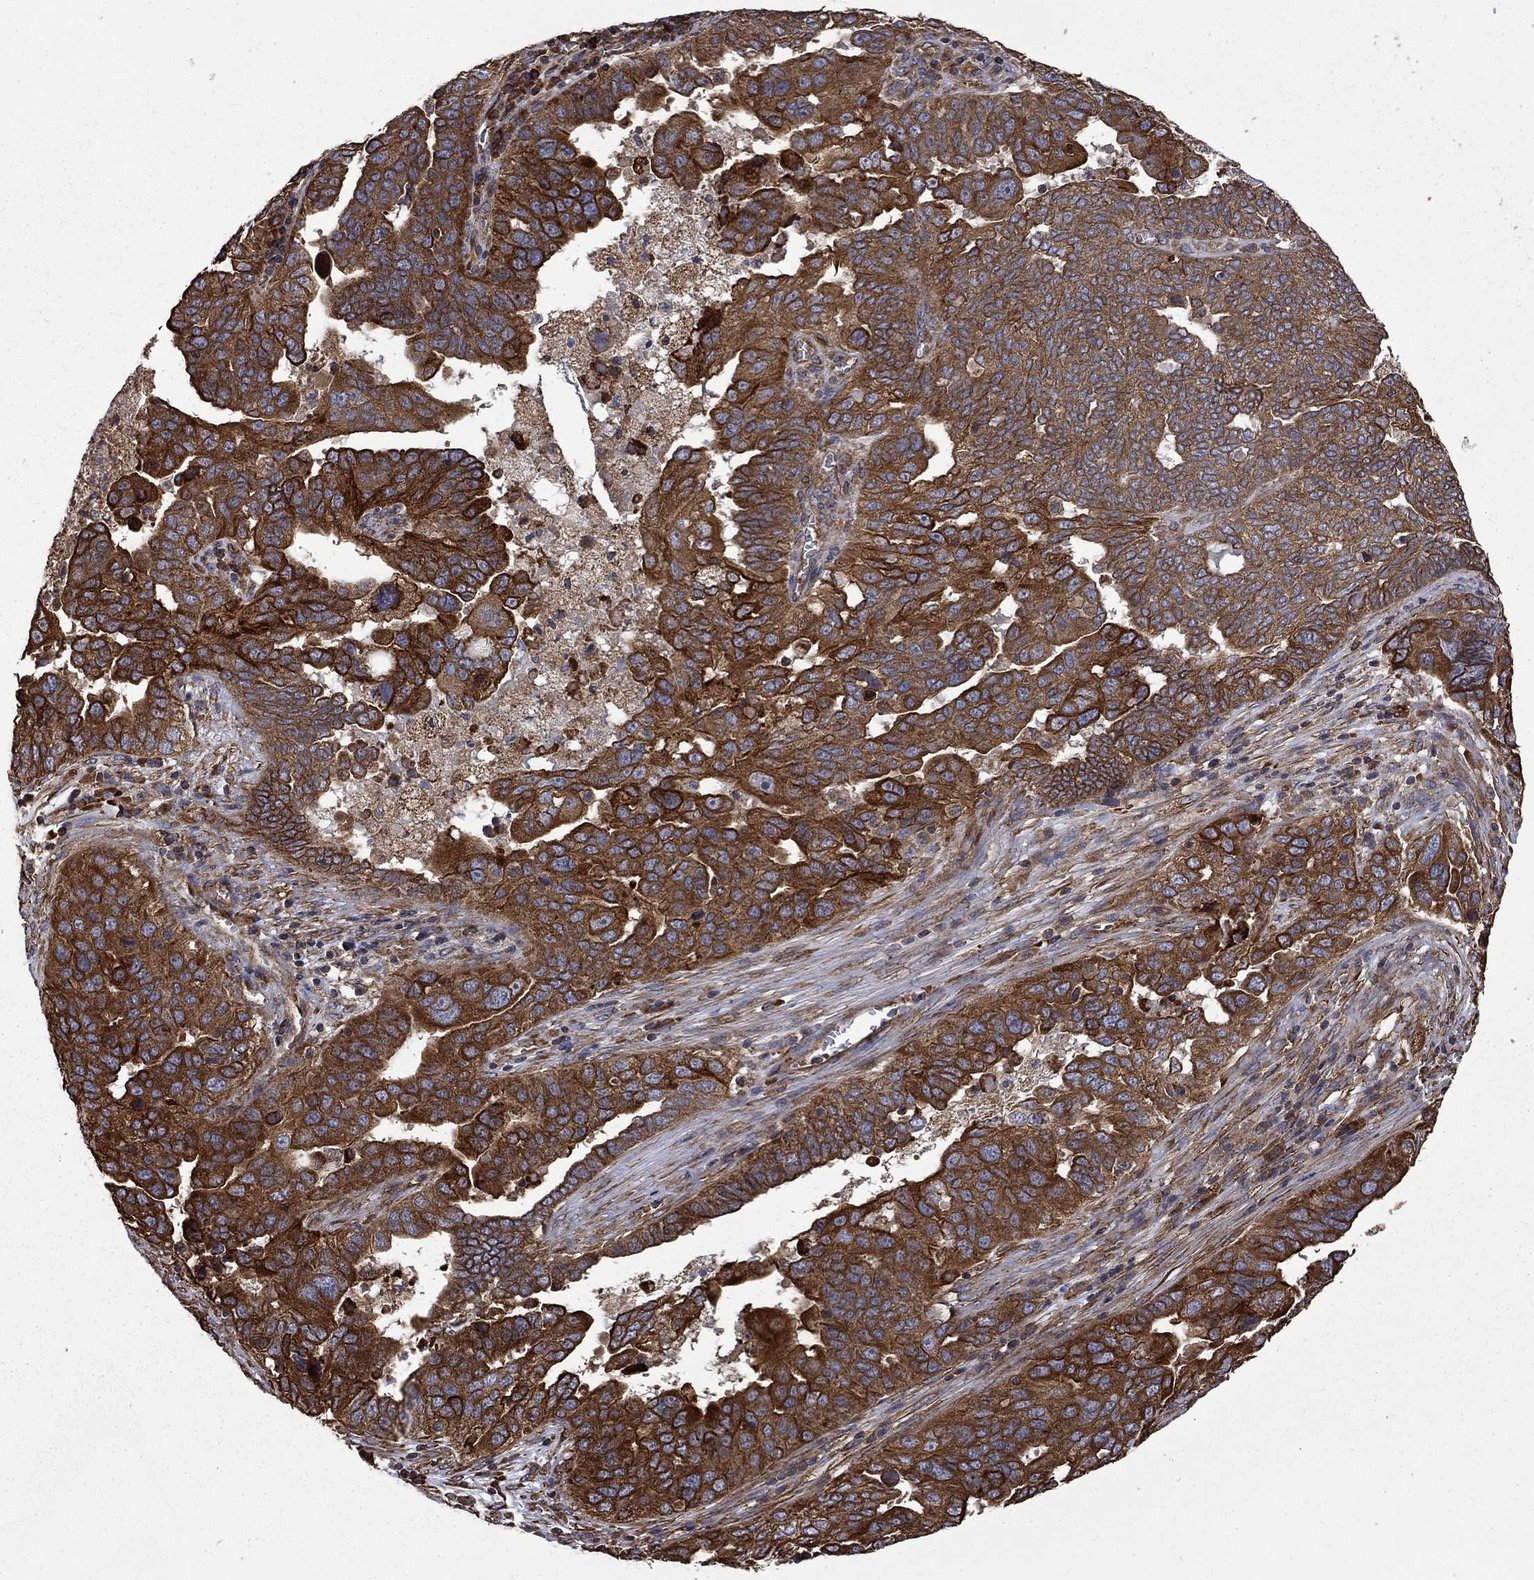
{"staining": {"intensity": "strong", "quantity": ">75%", "location": "cytoplasmic/membranous"}, "tissue": "ovarian cancer", "cell_type": "Tumor cells", "image_type": "cancer", "snomed": [{"axis": "morphology", "description": "Carcinoma, endometroid"}, {"axis": "topography", "description": "Soft tissue"}, {"axis": "topography", "description": "Ovary"}], "caption": "The photomicrograph demonstrates immunohistochemical staining of endometroid carcinoma (ovarian). There is strong cytoplasmic/membranous expression is seen in approximately >75% of tumor cells. The staining is performed using DAB brown chromogen to label protein expression. The nuclei are counter-stained blue using hematoxylin.", "gene": "CUTC", "patient": {"sex": "female", "age": 52}}